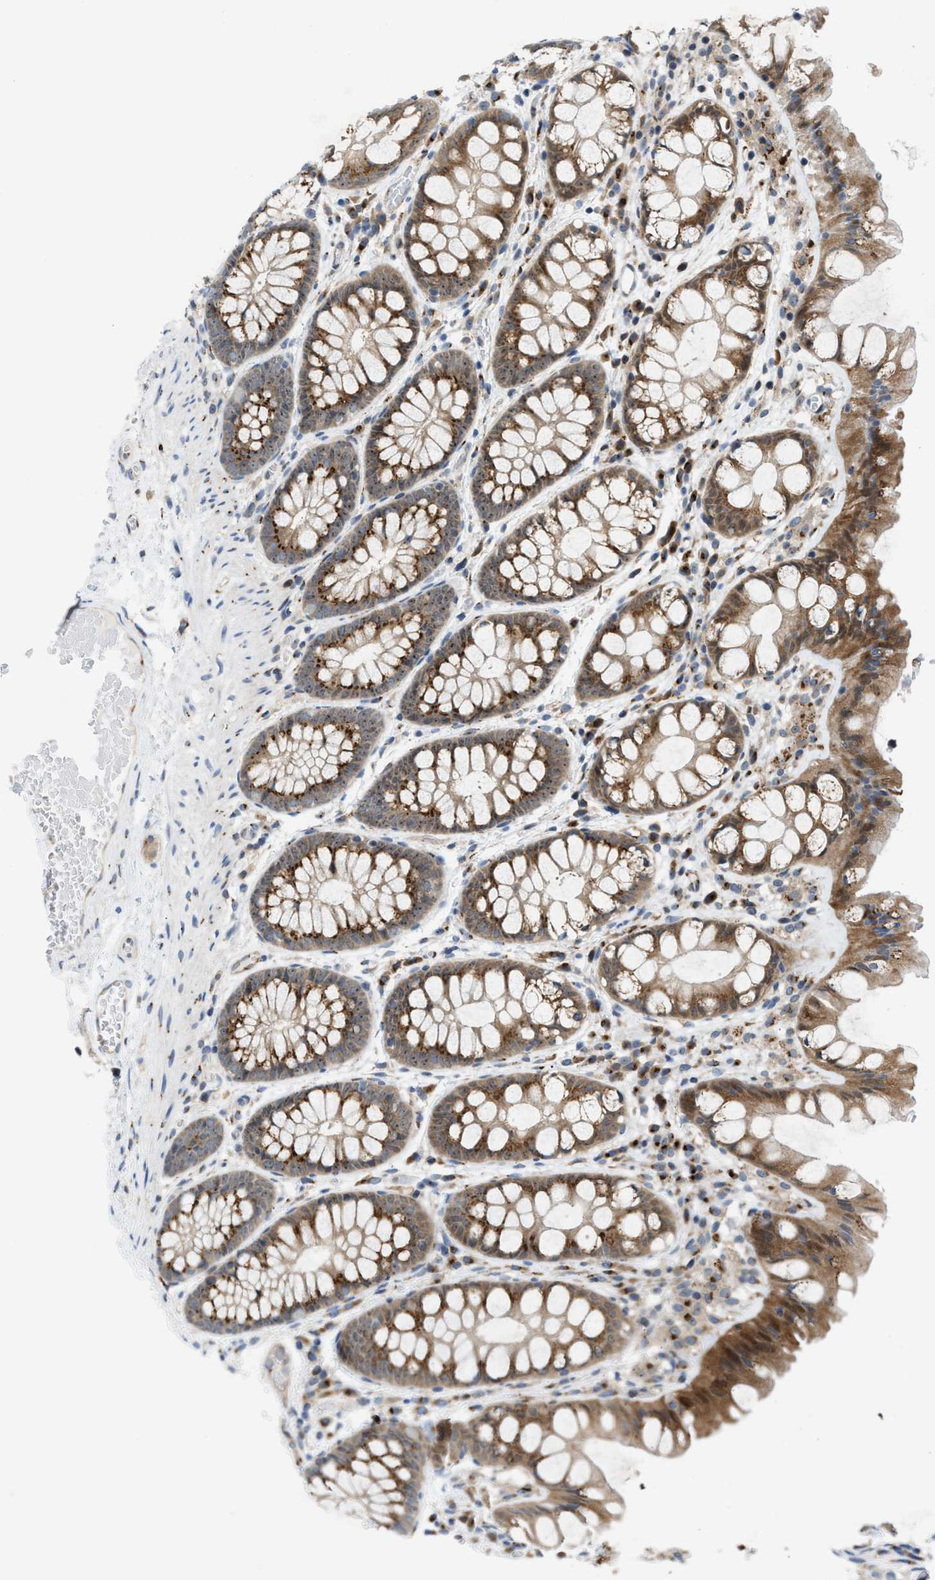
{"staining": {"intensity": "moderate", "quantity": ">75%", "location": "cytoplasmic/membranous"}, "tissue": "colon", "cell_type": "Endothelial cells", "image_type": "normal", "snomed": [{"axis": "morphology", "description": "Normal tissue, NOS"}, {"axis": "topography", "description": "Colon"}], "caption": "DAB (3,3'-diaminobenzidine) immunohistochemical staining of unremarkable human colon demonstrates moderate cytoplasmic/membranous protein staining in approximately >75% of endothelial cells.", "gene": "SLC38A10", "patient": {"sex": "male", "age": 47}}